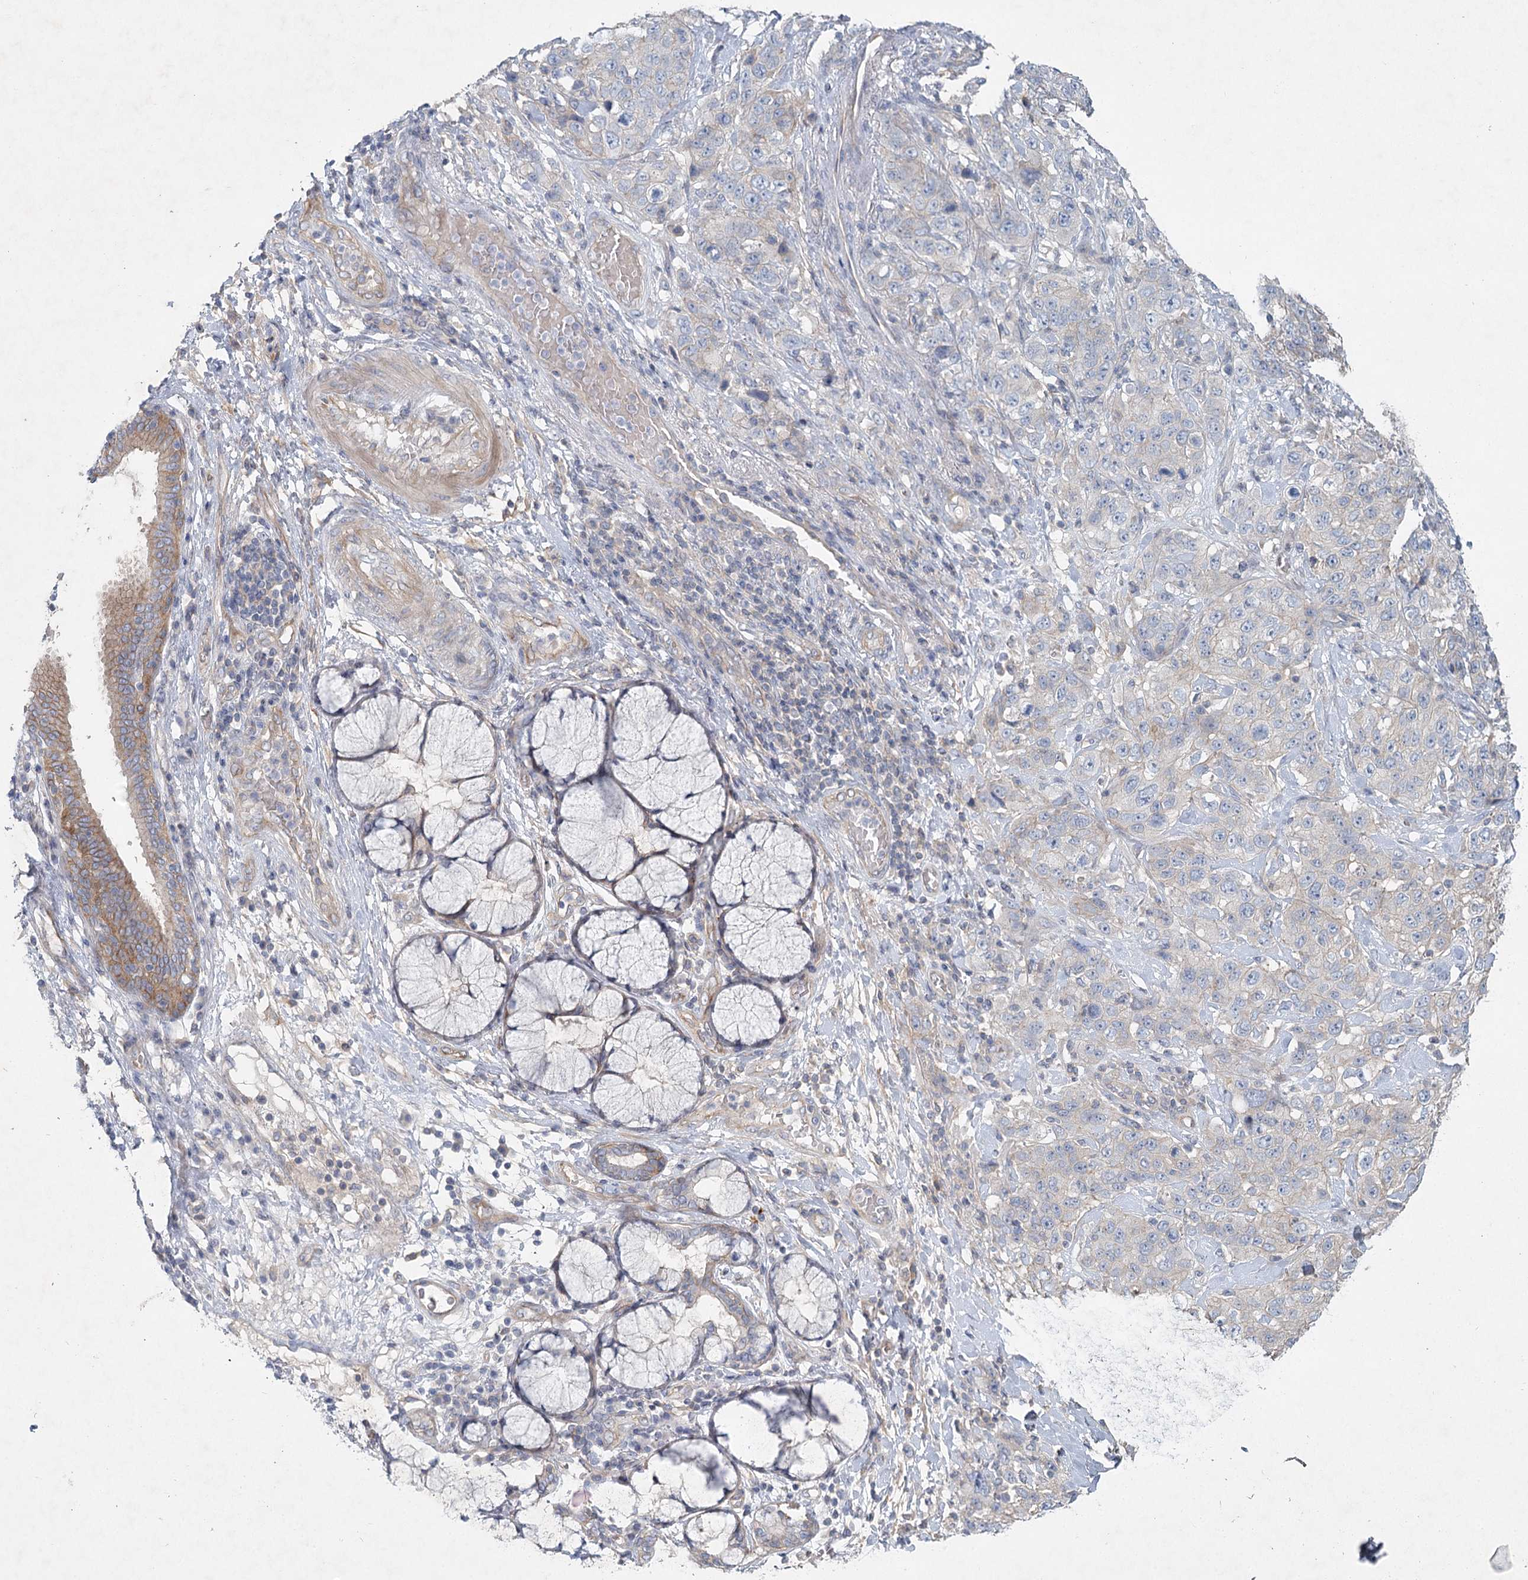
{"staining": {"intensity": "weak", "quantity": "<25%", "location": "cytoplasmic/membranous"}, "tissue": "stomach cancer", "cell_type": "Tumor cells", "image_type": "cancer", "snomed": [{"axis": "morphology", "description": "Adenocarcinoma, NOS"}, {"axis": "topography", "description": "Stomach"}], "caption": "Tumor cells show no significant protein positivity in stomach cancer. Brightfield microscopy of IHC stained with DAB (brown) and hematoxylin (blue), captured at high magnification.", "gene": "DNMBP", "patient": {"sex": "male", "age": 48}}